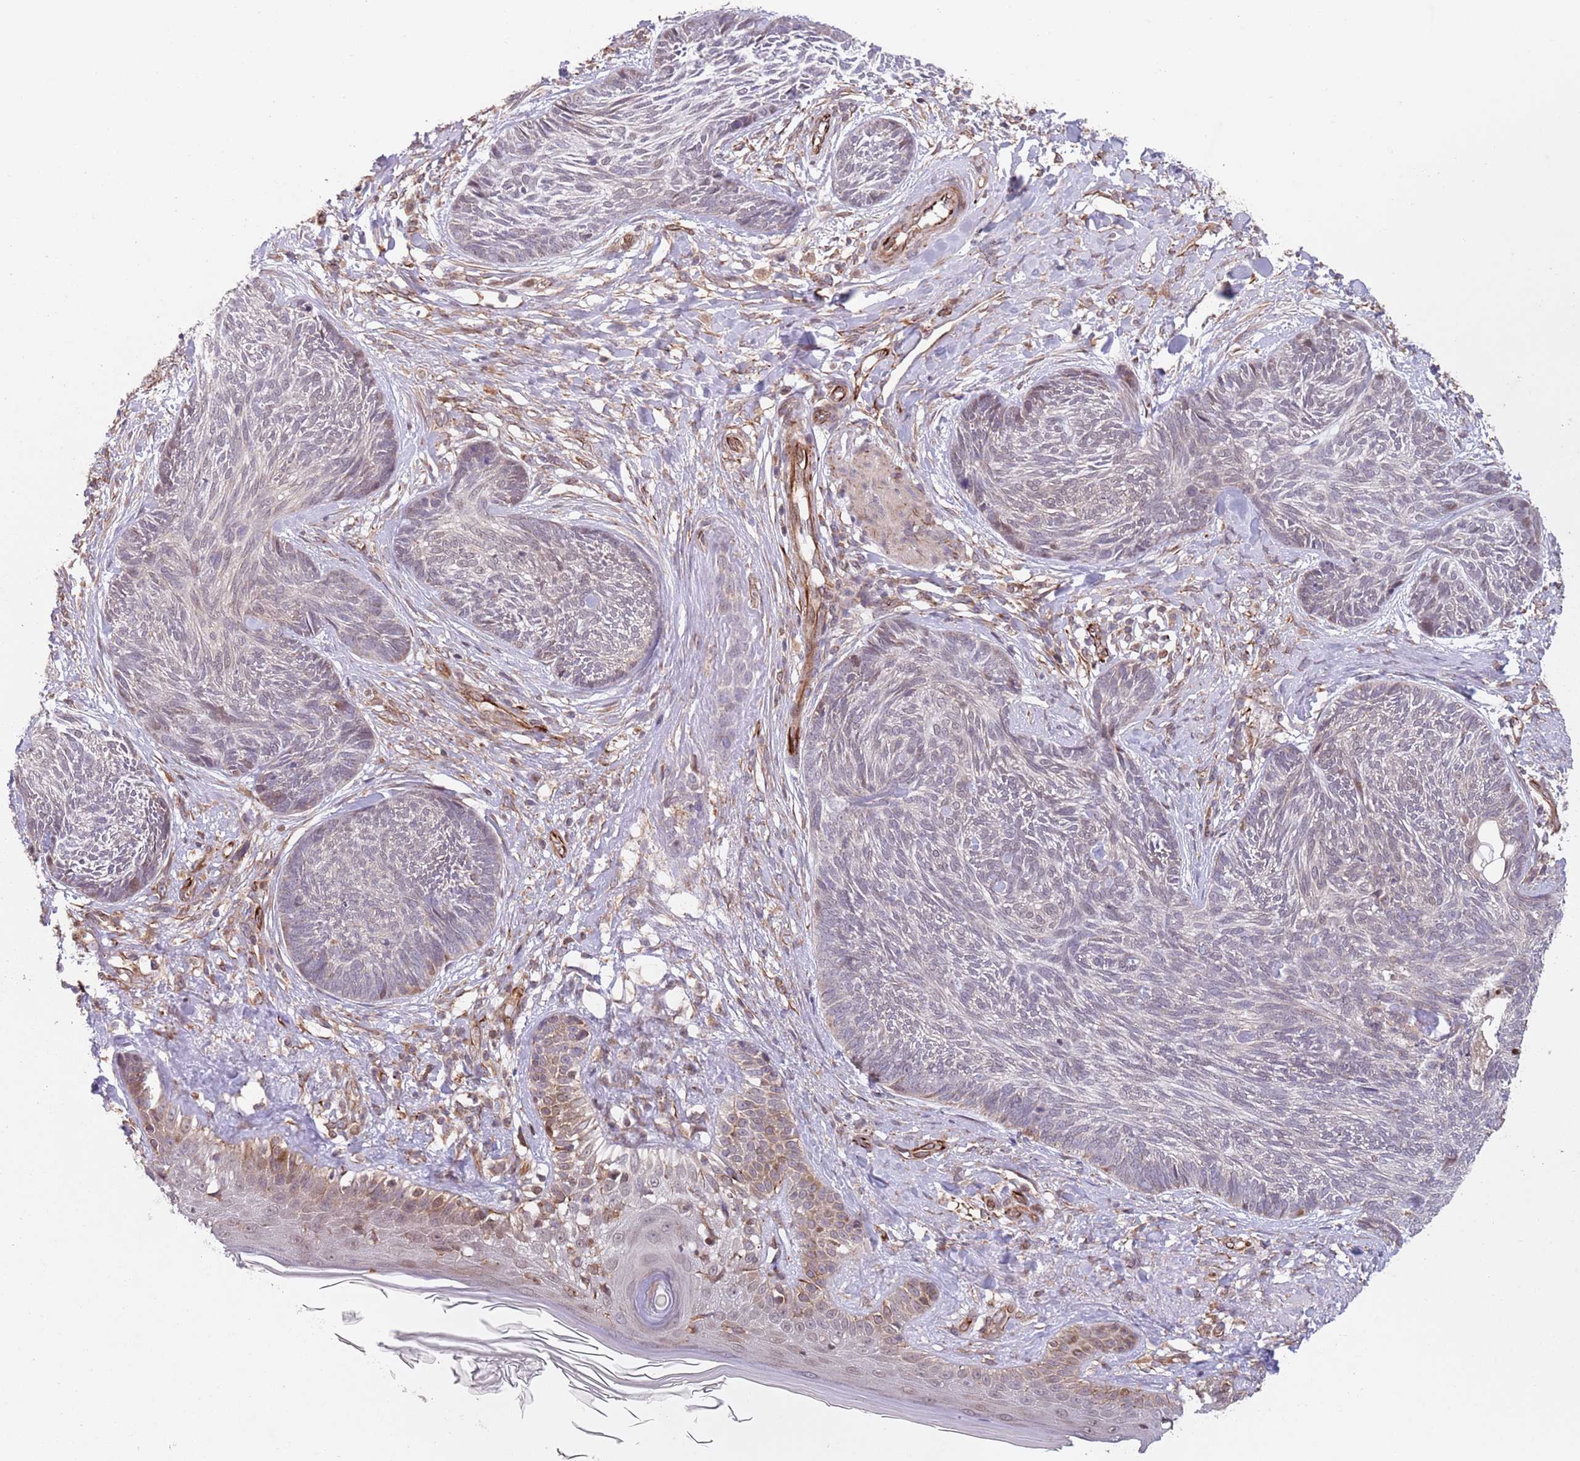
{"staining": {"intensity": "weak", "quantity": "<25%", "location": "cytoplasmic/membranous"}, "tissue": "skin cancer", "cell_type": "Tumor cells", "image_type": "cancer", "snomed": [{"axis": "morphology", "description": "Basal cell carcinoma"}, {"axis": "topography", "description": "Skin"}], "caption": "Tumor cells show no significant staining in skin basal cell carcinoma.", "gene": "CHD9", "patient": {"sex": "male", "age": 73}}